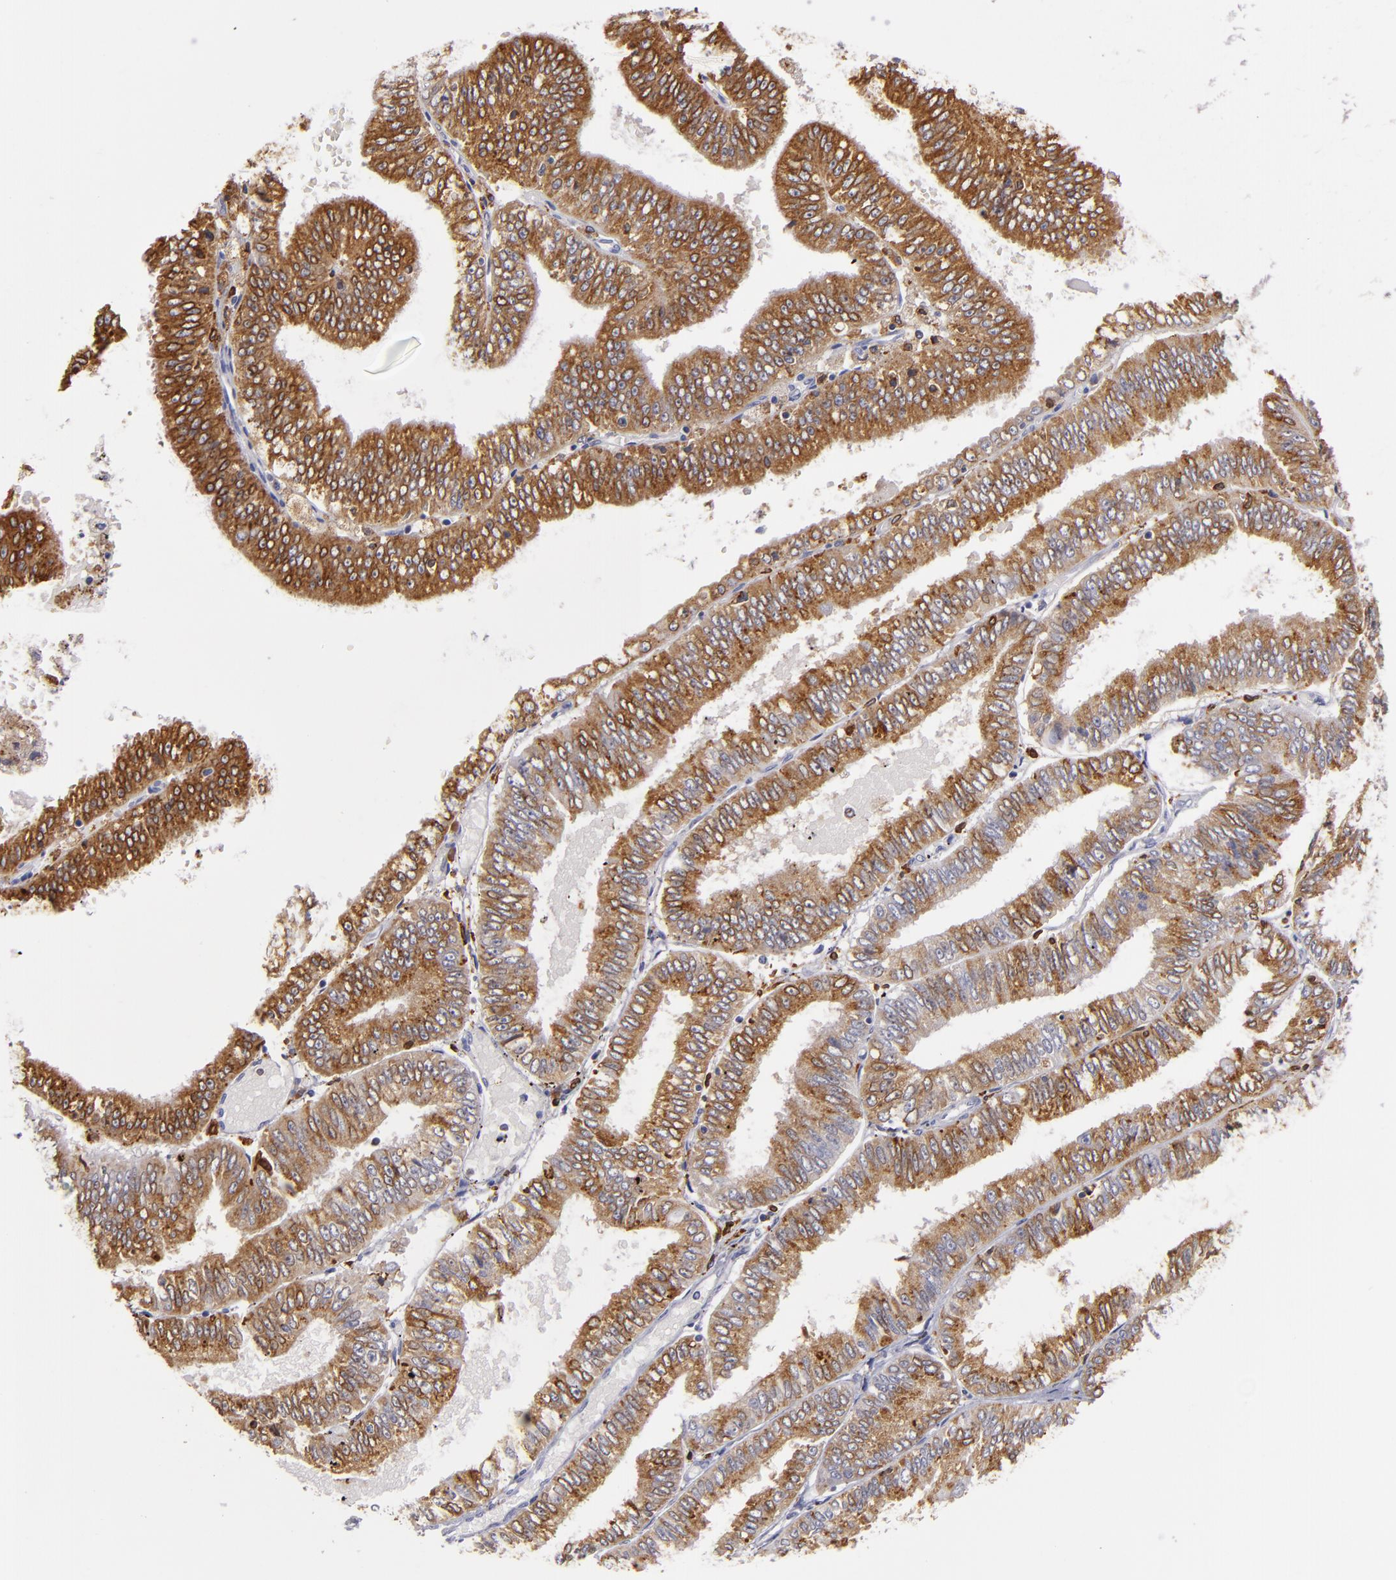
{"staining": {"intensity": "strong", "quantity": ">75%", "location": "cytoplasmic/membranous"}, "tissue": "endometrial cancer", "cell_type": "Tumor cells", "image_type": "cancer", "snomed": [{"axis": "morphology", "description": "Adenocarcinoma, NOS"}, {"axis": "topography", "description": "Endometrium"}], "caption": "Immunohistochemical staining of human endometrial cancer (adenocarcinoma) reveals high levels of strong cytoplasmic/membranous protein staining in about >75% of tumor cells. Using DAB (3,3'-diaminobenzidine) (brown) and hematoxylin (blue) stains, captured at high magnification using brightfield microscopy.", "gene": "CD74", "patient": {"sex": "female", "age": 66}}